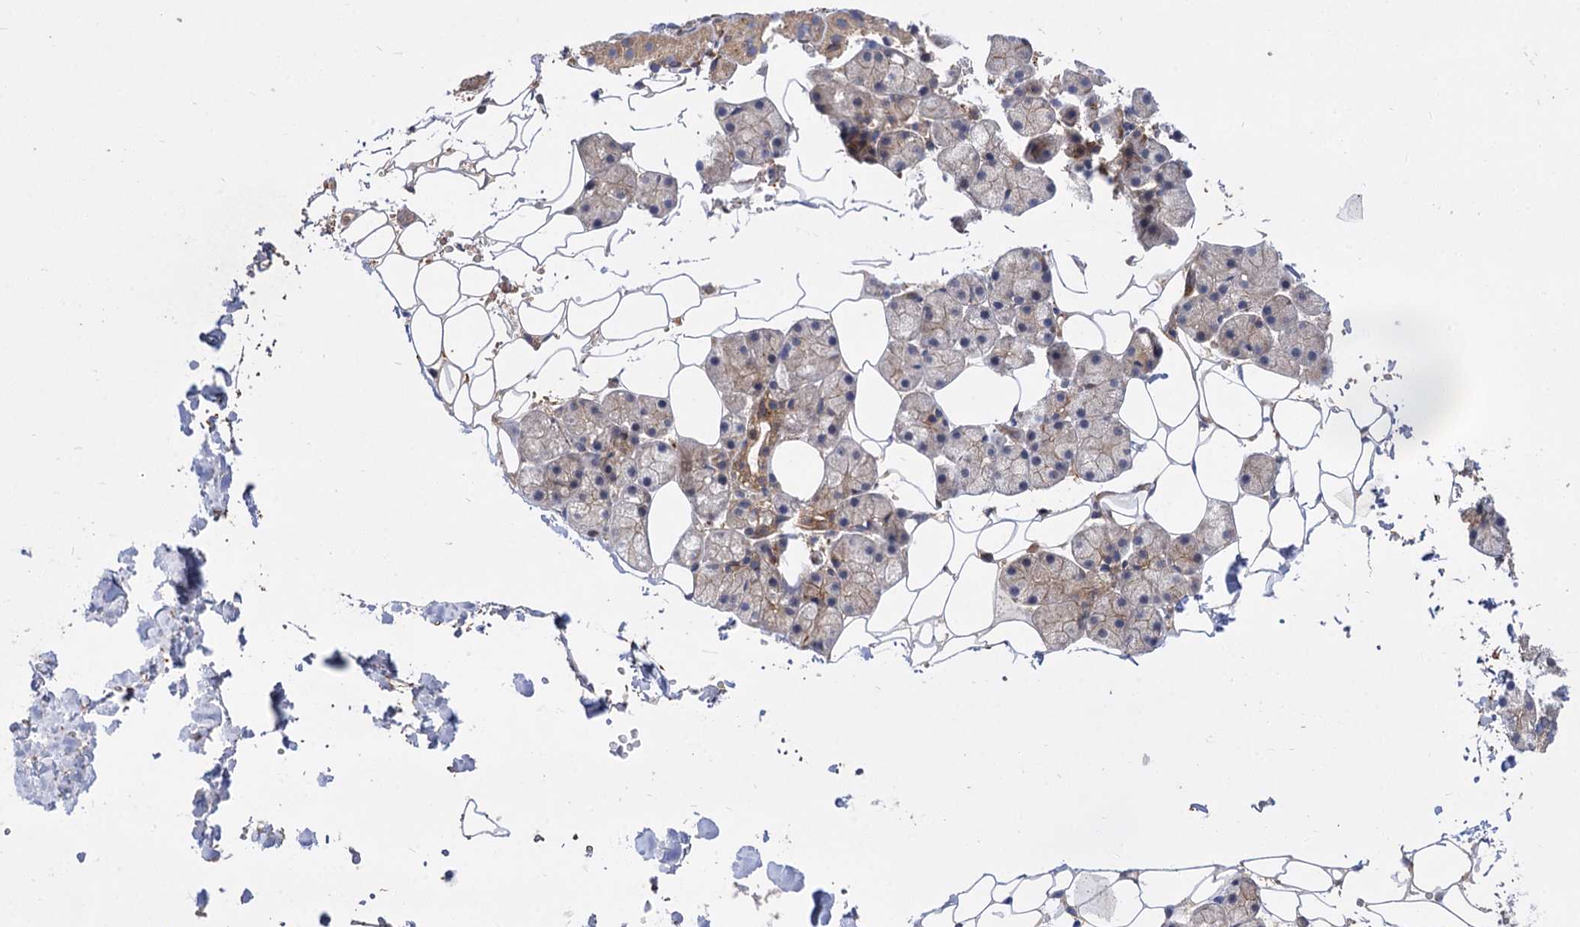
{"staining": {"intensity": "moderate", "quantity": "25%-75%", "location": "cytoplasmic/membranous"}, "tissue": "salivary gland", "cell_type": "Glandular cells", "image_type": "normal", "snomed": [{"axis": "morphology", "description": "Normal tissue, NOS"}, {"axis": "topography", "description": "Salivary gland"}], "caption": "Unremarkable salivary gland exhibits moderate cytoplasmic/membranous expression in about 25%-75% of glandular cells.", "gene": "PATL1", "patient": {"sex": "female", "age": 33}}